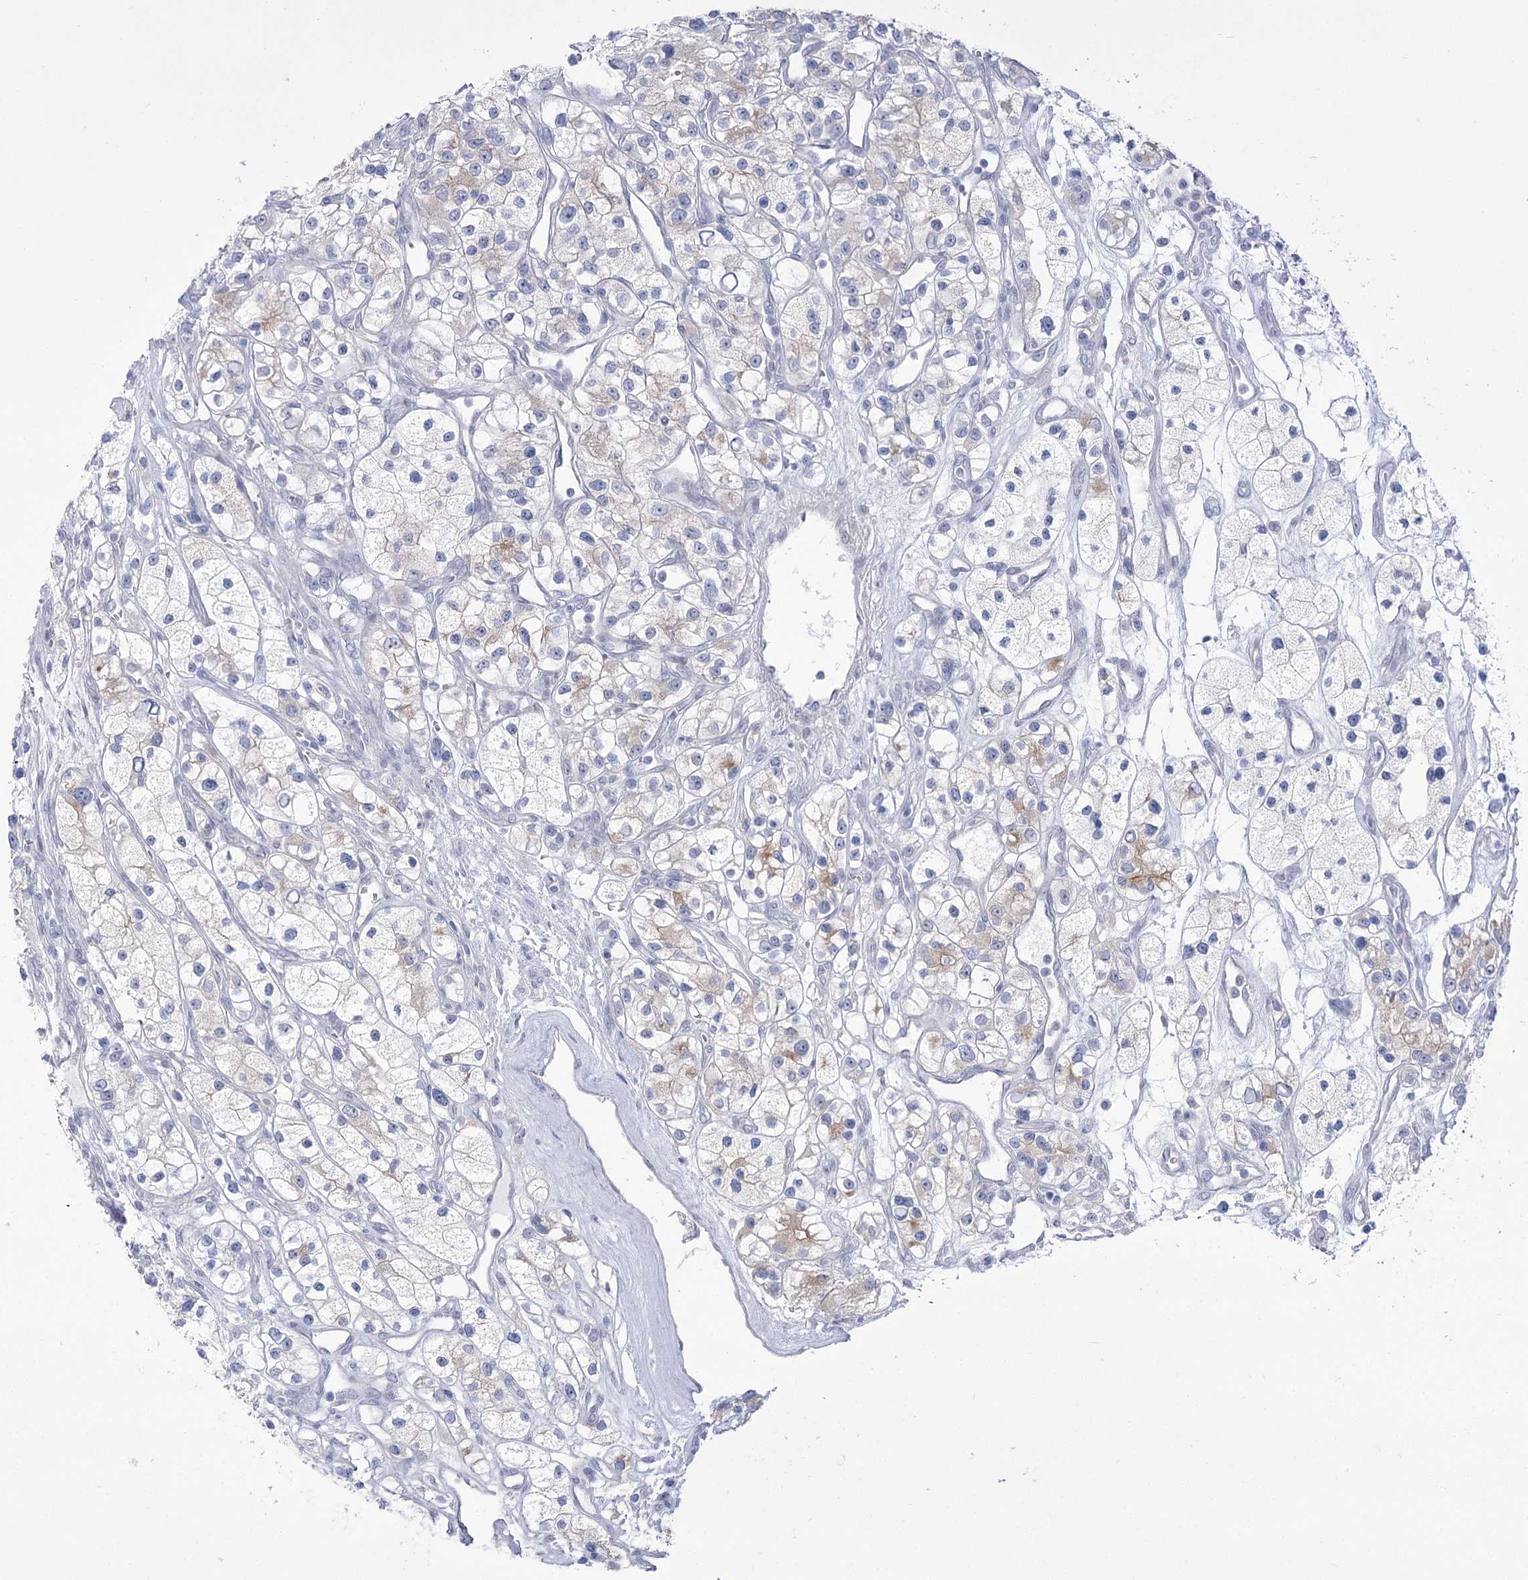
{"staining": {"intensity": "negative", "quantity": "none", "location": "none"}, "tissue": "renal cancer", "cell_type": "Tumor cells", "image_type": "cancer", "snomed": [{"axis": "morphology", "description": "Adenocarcinoma, NOS"}, {"axis": "topography", "description": "Kidney"}], "caption": "IHC micrograph of human renal cancer stained for a protein (brown), which shows no positivity in tumor cells.", "gene": "BEND7", "patient": {"sex": "female", "age": 57}}